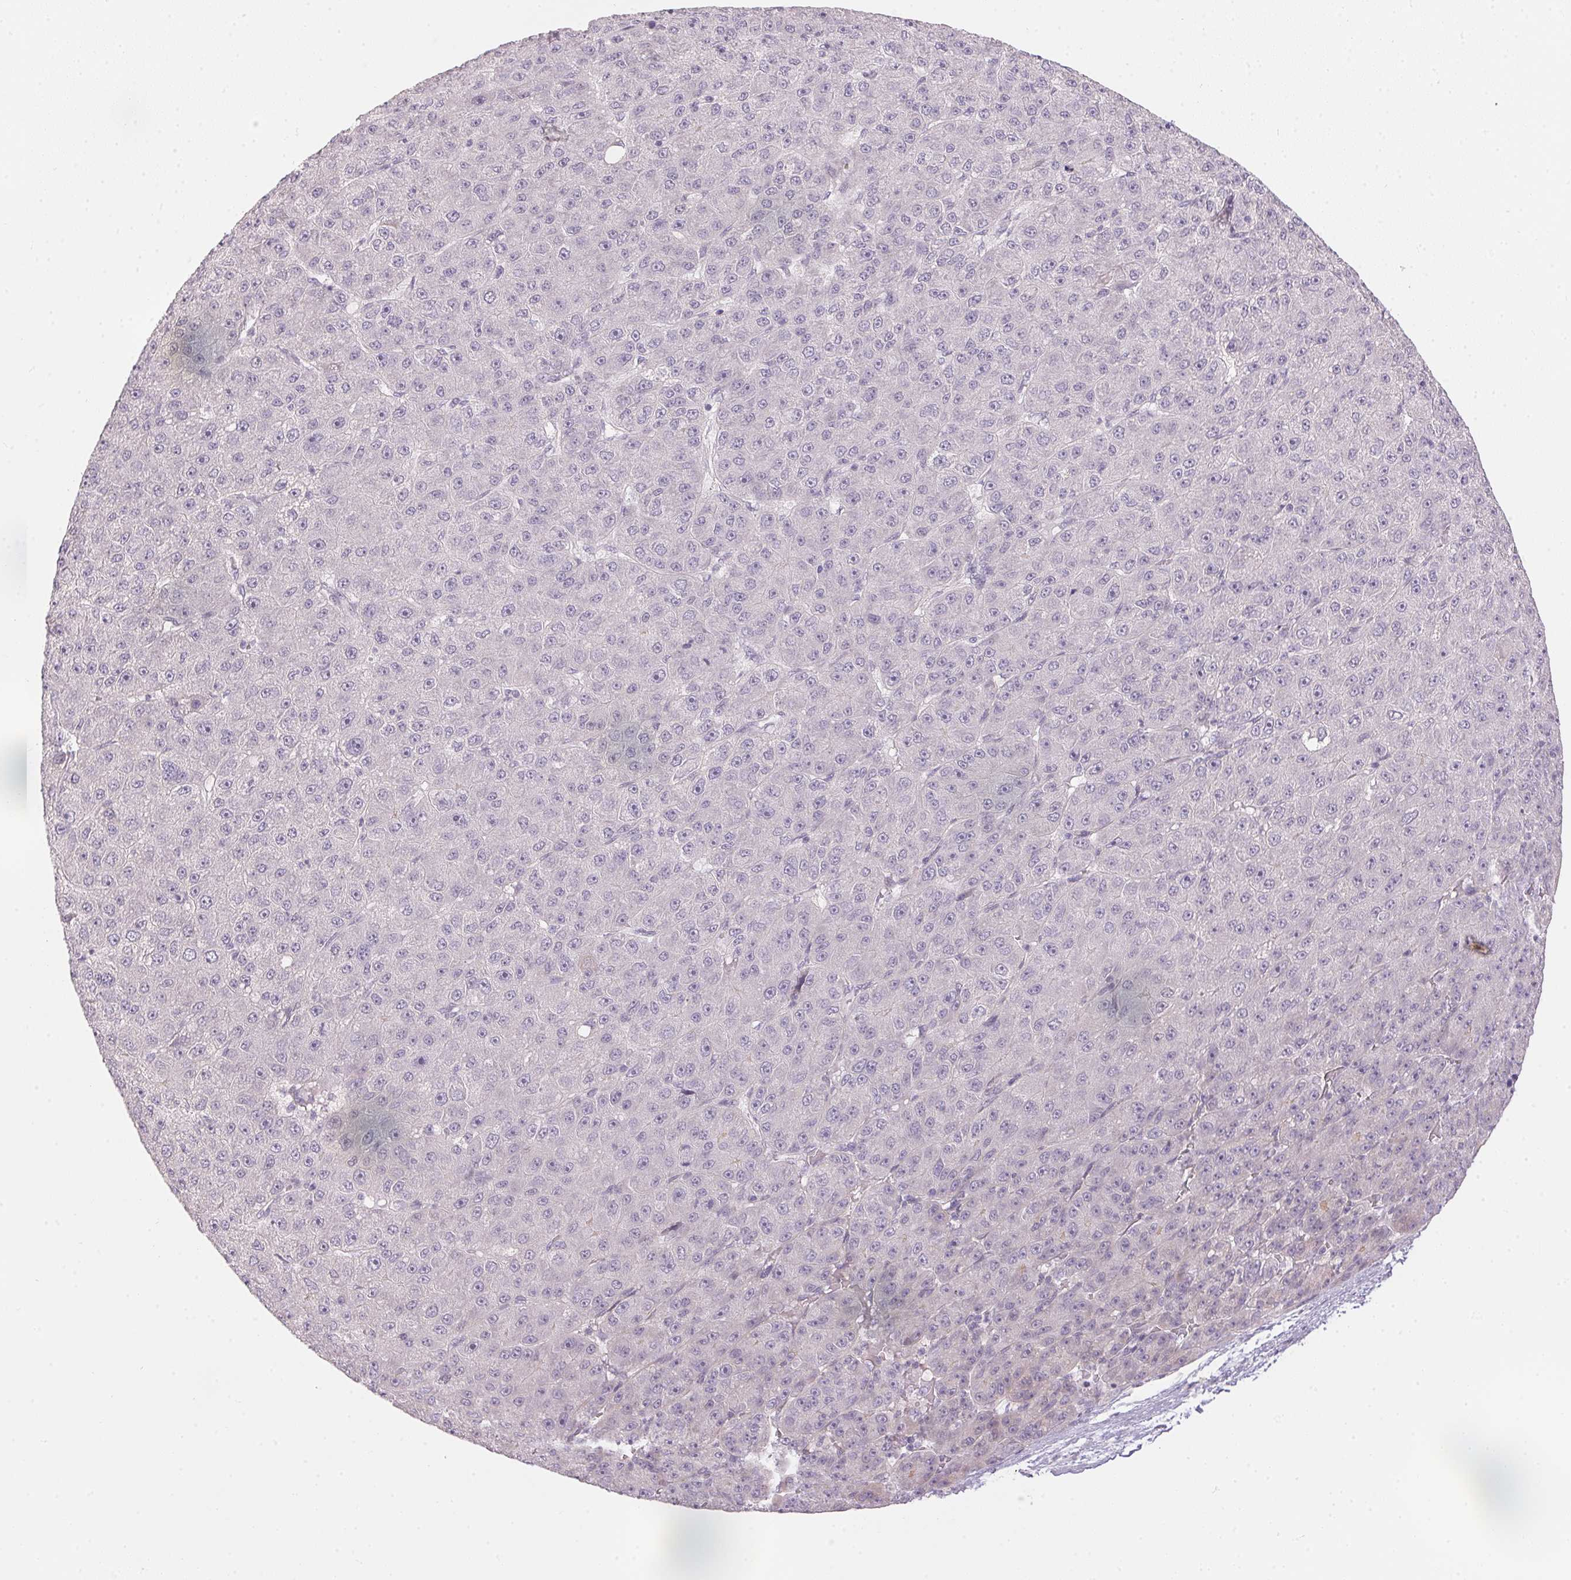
{"staining": {"intensity": "negative", "quantity": "none", "location": "none"}, "tissue": "liver cancer", "cell_type": "Tumor cells", "image_type": "cancer", "snomed": [{"axis": "morphology", "description": "Carcinoma, Hepatocellular, NOS"}, {"axis": "topography", "description": "Liver"}], "caption": "Immunohistochemical staining of liver hepatocellular carcinoma demonstrates no significant staining in tumor cells.", "gene": "GDAP1L1", "patient": {"sex": "male", "age": 67}}